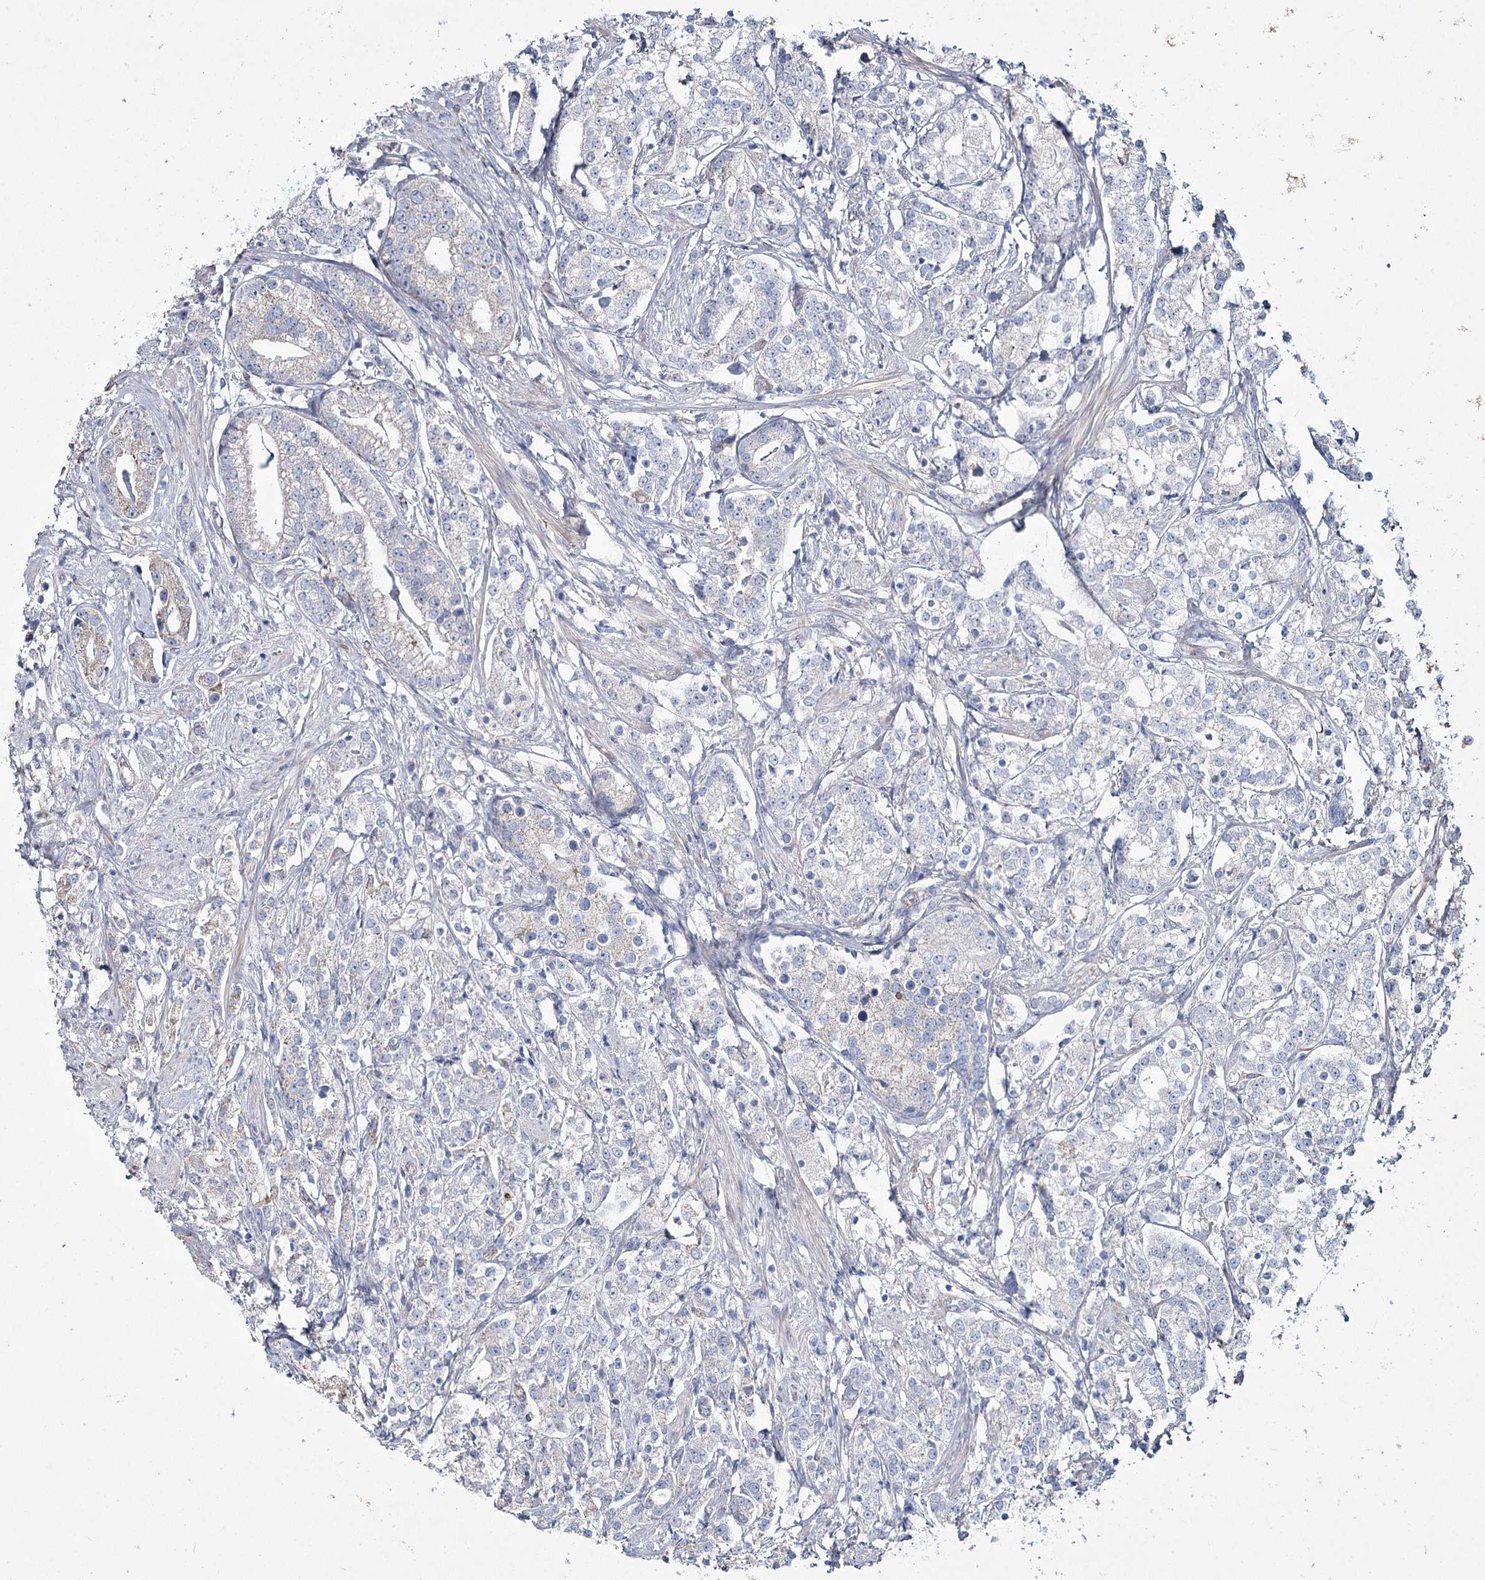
{"staining": {"intensity": "negative", "quantity": "none", "location": "none"}, "tissue": "prostate cancer", "cell_type": "Tumor cells", "image_type": "cancer", "snomed": [{"axis": "morphology", "description": "Adenocarcinoma, High grade"}, {"axis": "topography", "description": "Prostate"}], "caption": "This image is of prostate cancer (high-grade adenocarcinoma) stained with immunohistochemistry to label a protein in brown with the nuclei are counter-stained blue. There is no expression in tumor cells.", "gene": "ME3", "patient": {"sex": "male", "age": 69}}